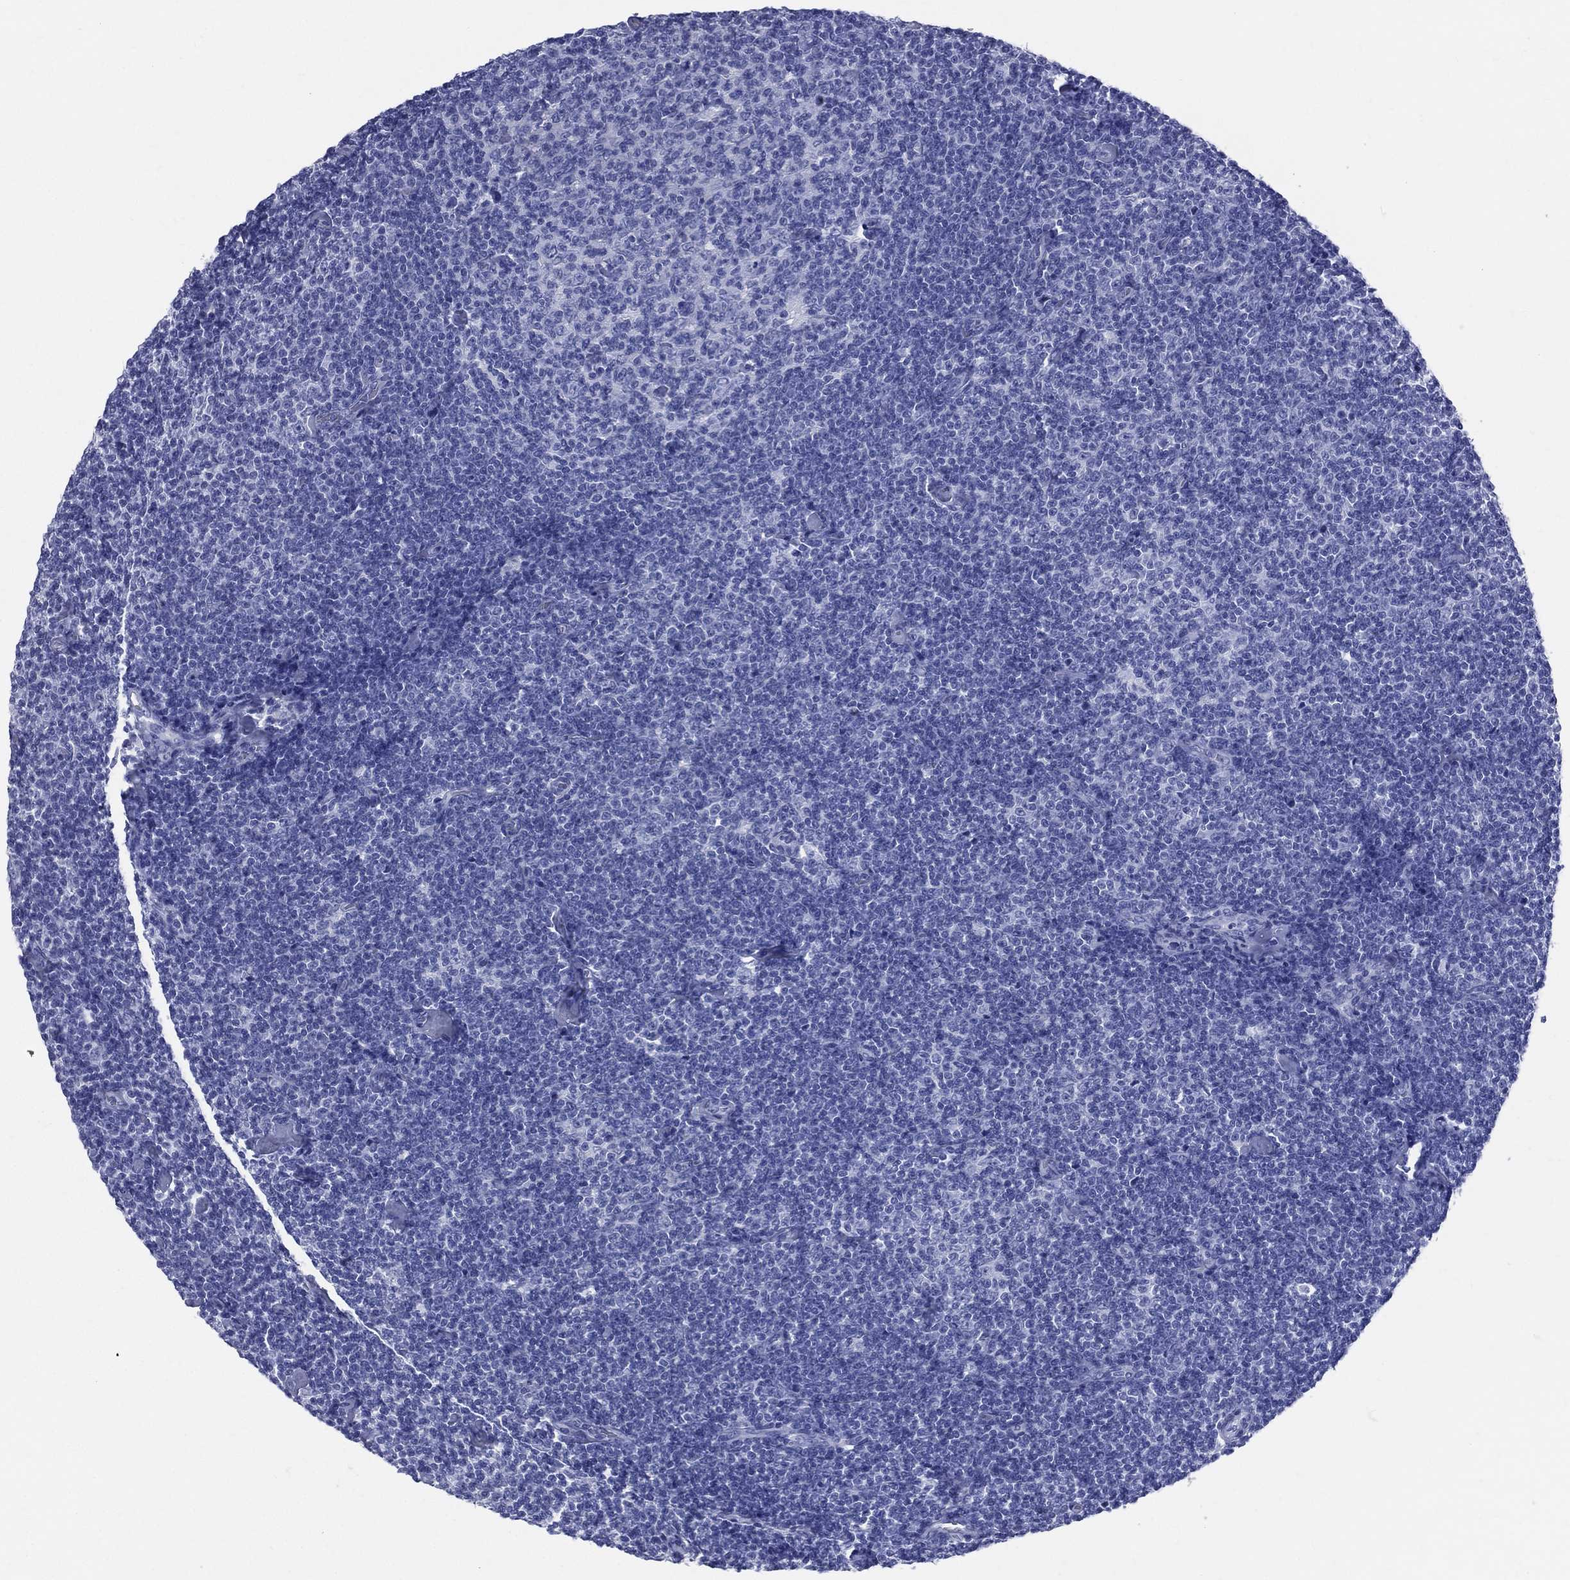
{"staining": {"intensity": "negative", "quantity": "none", "location": "none"}, "tissue": "lymphoma", "cell_type": "Tumor cells", "image_type": "cancer", "snomed": [{"axis": "morphology", "description": "Malignant lymphoma, non-Hodgkin's type, Low grade"}, {"axis": "topography", "description": "Lymph node"}], "caption": "IHC image of neoplastic tissue: low-grade malignant lymphoma, non-Hodgkin's type stained with DAB (3,3'-diaminobenzidine) displays no significant protein positivity in tumor cells.", "gene": "SYP", "patient": {"sex": "male", "age": 81}}